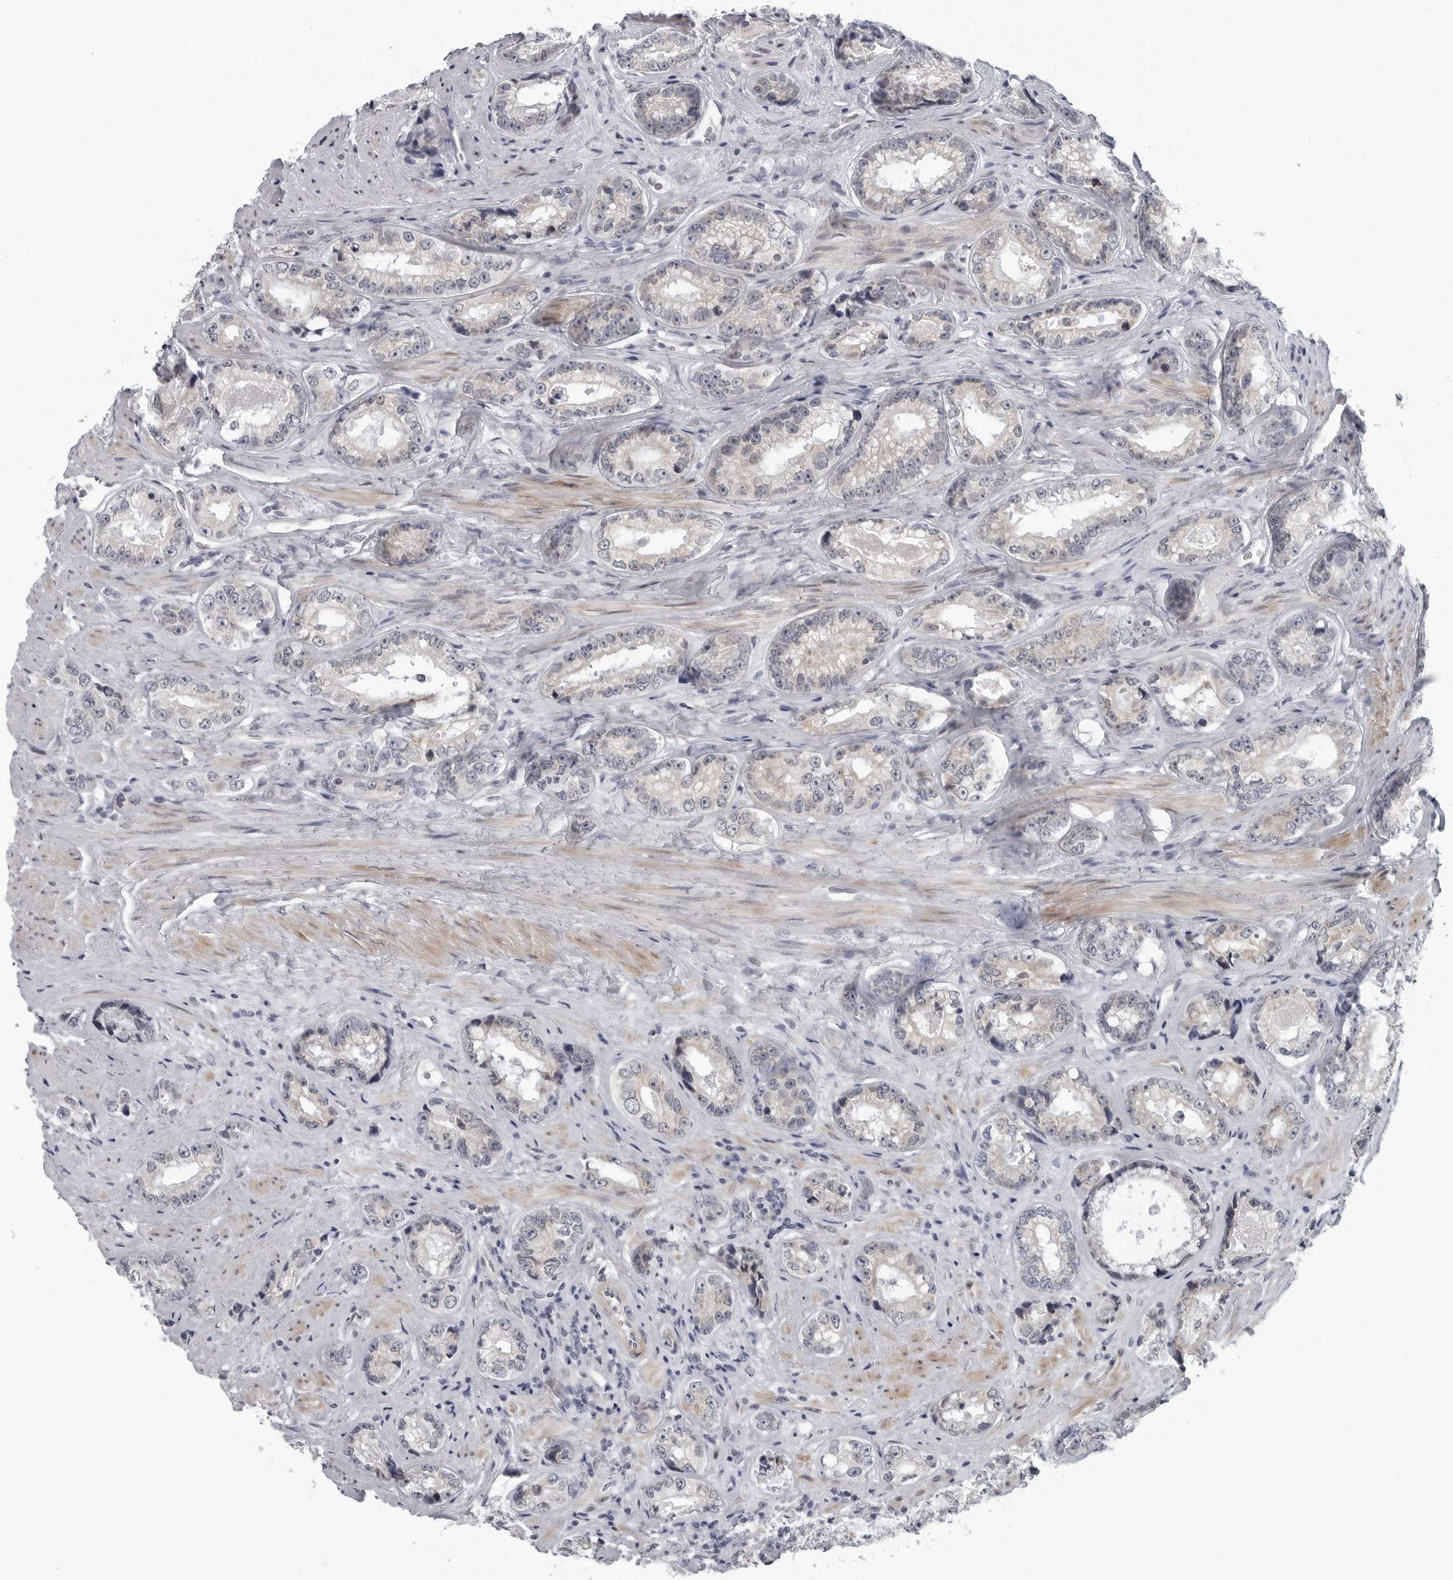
{"staining": {"intensity": "negative", "quantity": "none", "location": "none"}, "tissue": "prostate cancer", "cell_type": "Tumor cells", "image_type": "cancer", "snomed": [{"axis": "morphology", "description": "Adenocarcinoma, High grade"}, {"axis": "topography", "description": "Prostate"}], "caption": "A histopathology image of human prostate cancer is negative for staining in tumor cells. Brightfield microscopy of IHC stained with DAB (brown) and hematoxylin (blue), captured at high magnification.", "gene": "OPLAH", "patient": {"sex": "male", "age": 61}}